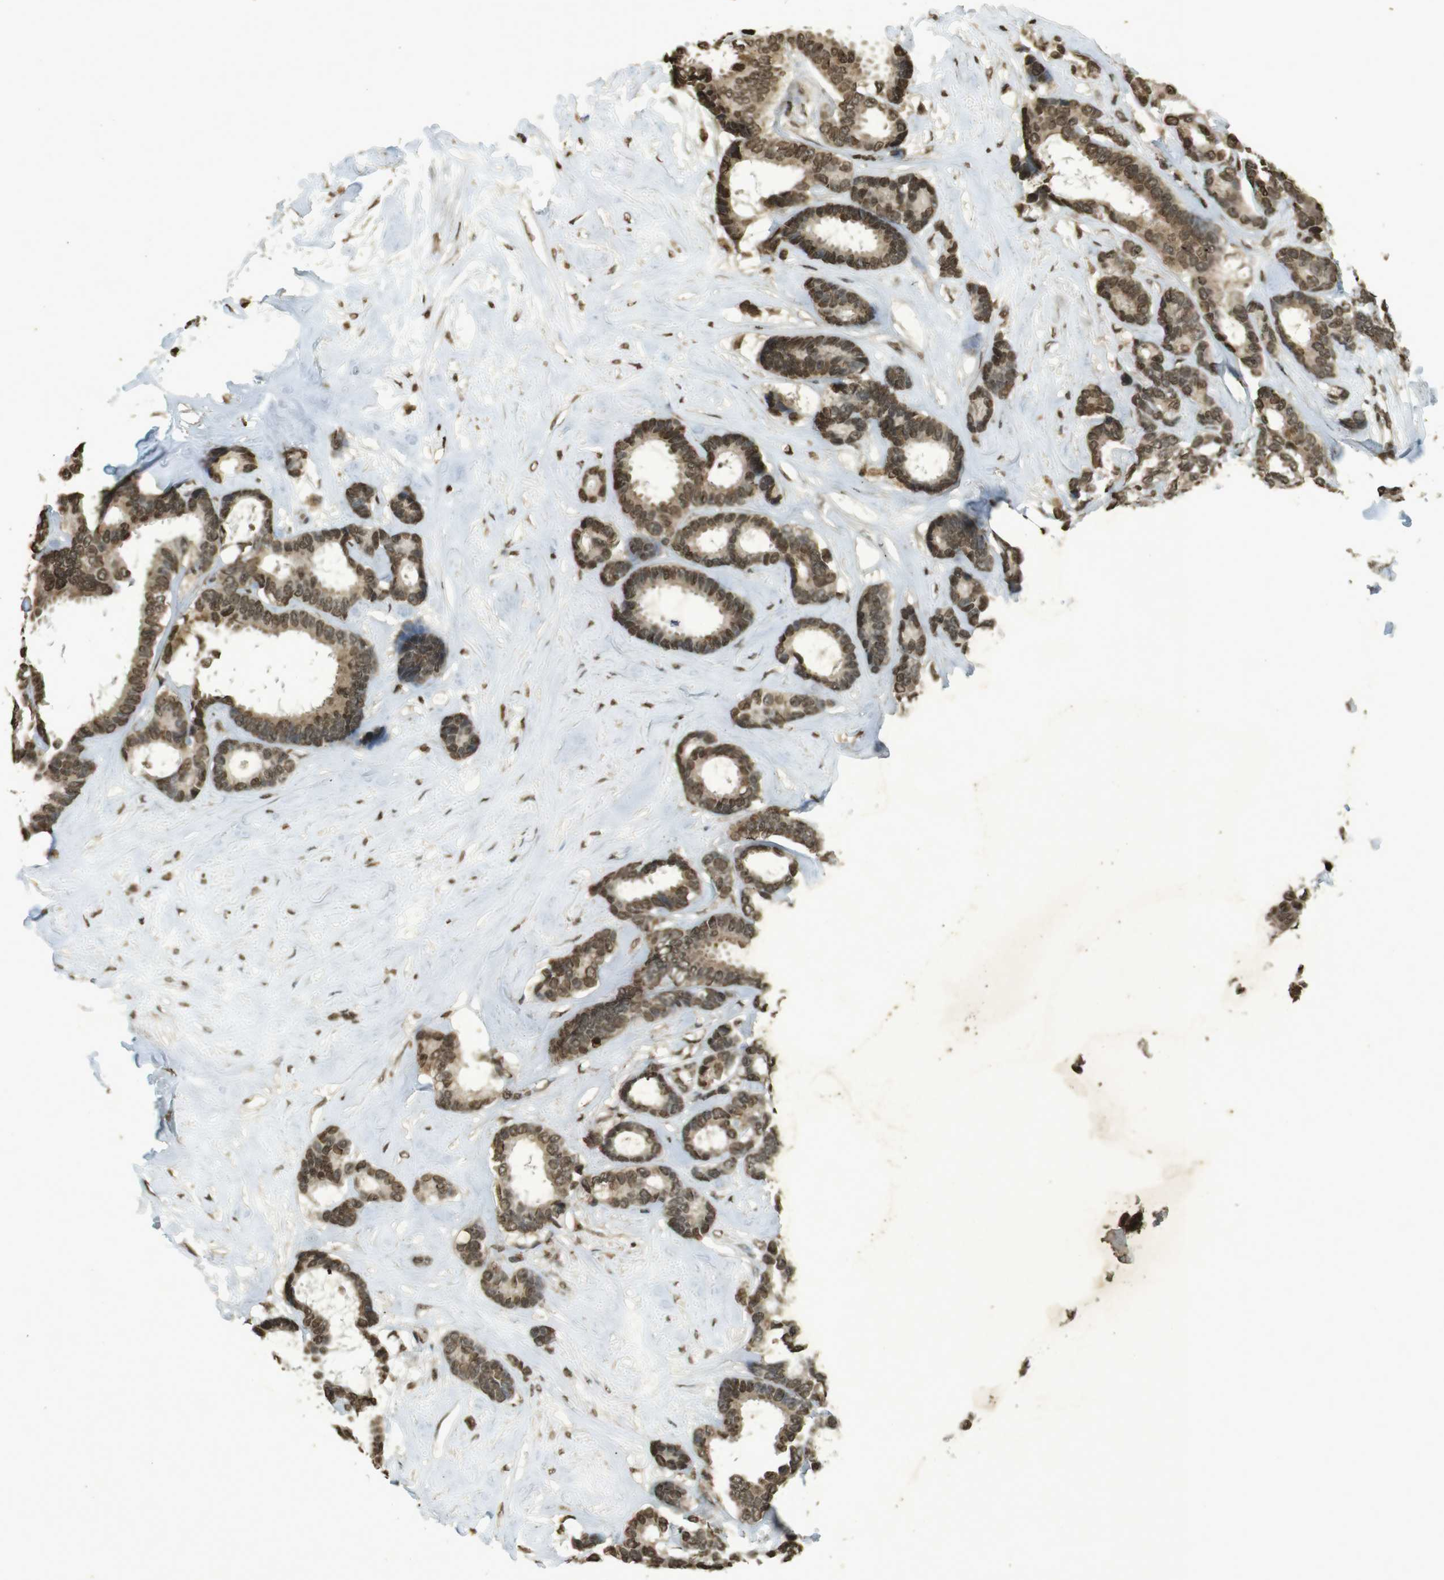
{"staining": {"intensity": "moderate", "quantity": ">75%", "location": "cytoplasmic/membranous,nuclear"}, "tissue": "breast cancer", "cell_type": "Tumor cells", "image_type": "cancer", "snomed": [{"axis": "morphology", "description": "Duct carcinoma"}, {"axis": "topography", "description": "Breast"}], "caption": "A histopathology image of human breast cancer (infiltrating ductal carcinoma) stained for a protein reveals moderate cytoplasmic/membranous and nuclear brown staining in tumor cells. The staining was performed using DAB to visualize the protein expression in brown, while the nuclei were stained in blue with hematoxylin (Magnification: 20x).", "gene": "ORC4", "patient": {"sex": "female", "age": 87}}